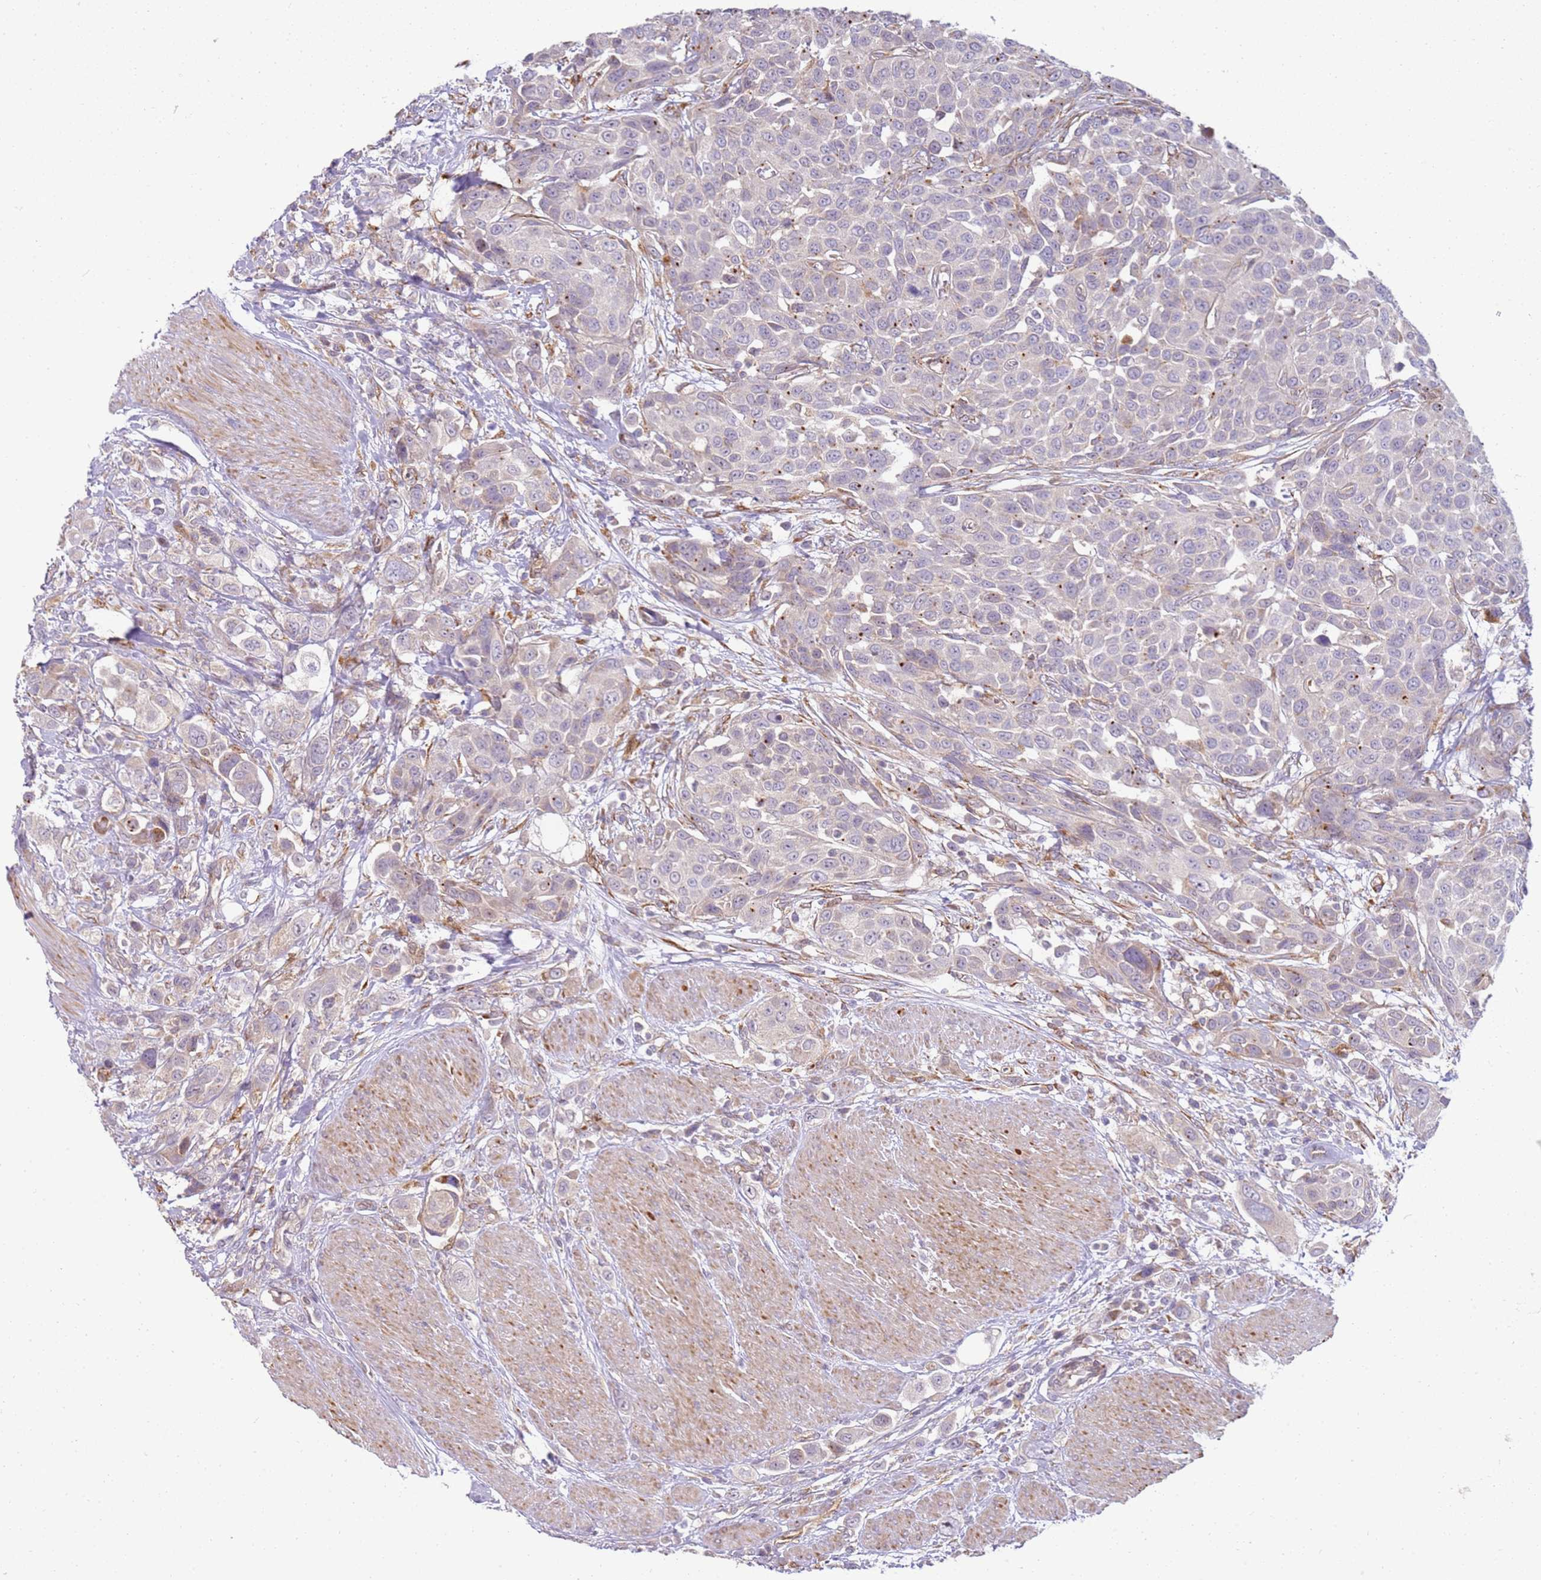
{"staining": {"intensity": "weak", "quantity": "<25%", "location": "cytoplasmic/membranous"}, "tissue": "urothelial cancer", "cell_type": "Tumor cells", "image_type": "cancer", "snomed": [{"axis": "morphology", "description": "Urothelial carcinoma, High grade"}, {"axis": "topography", "description": "Urinary bladder"}], "caption": "IHC photomicrograph of neoplastic tissue: high-grade urothelial carcinoma stained with DAB (3,3'-diaminobenzidine) reveals no significant protein expression in tumor cells.", "gene": "GRAP", "patient": {"sex": "male", "age": 50}}